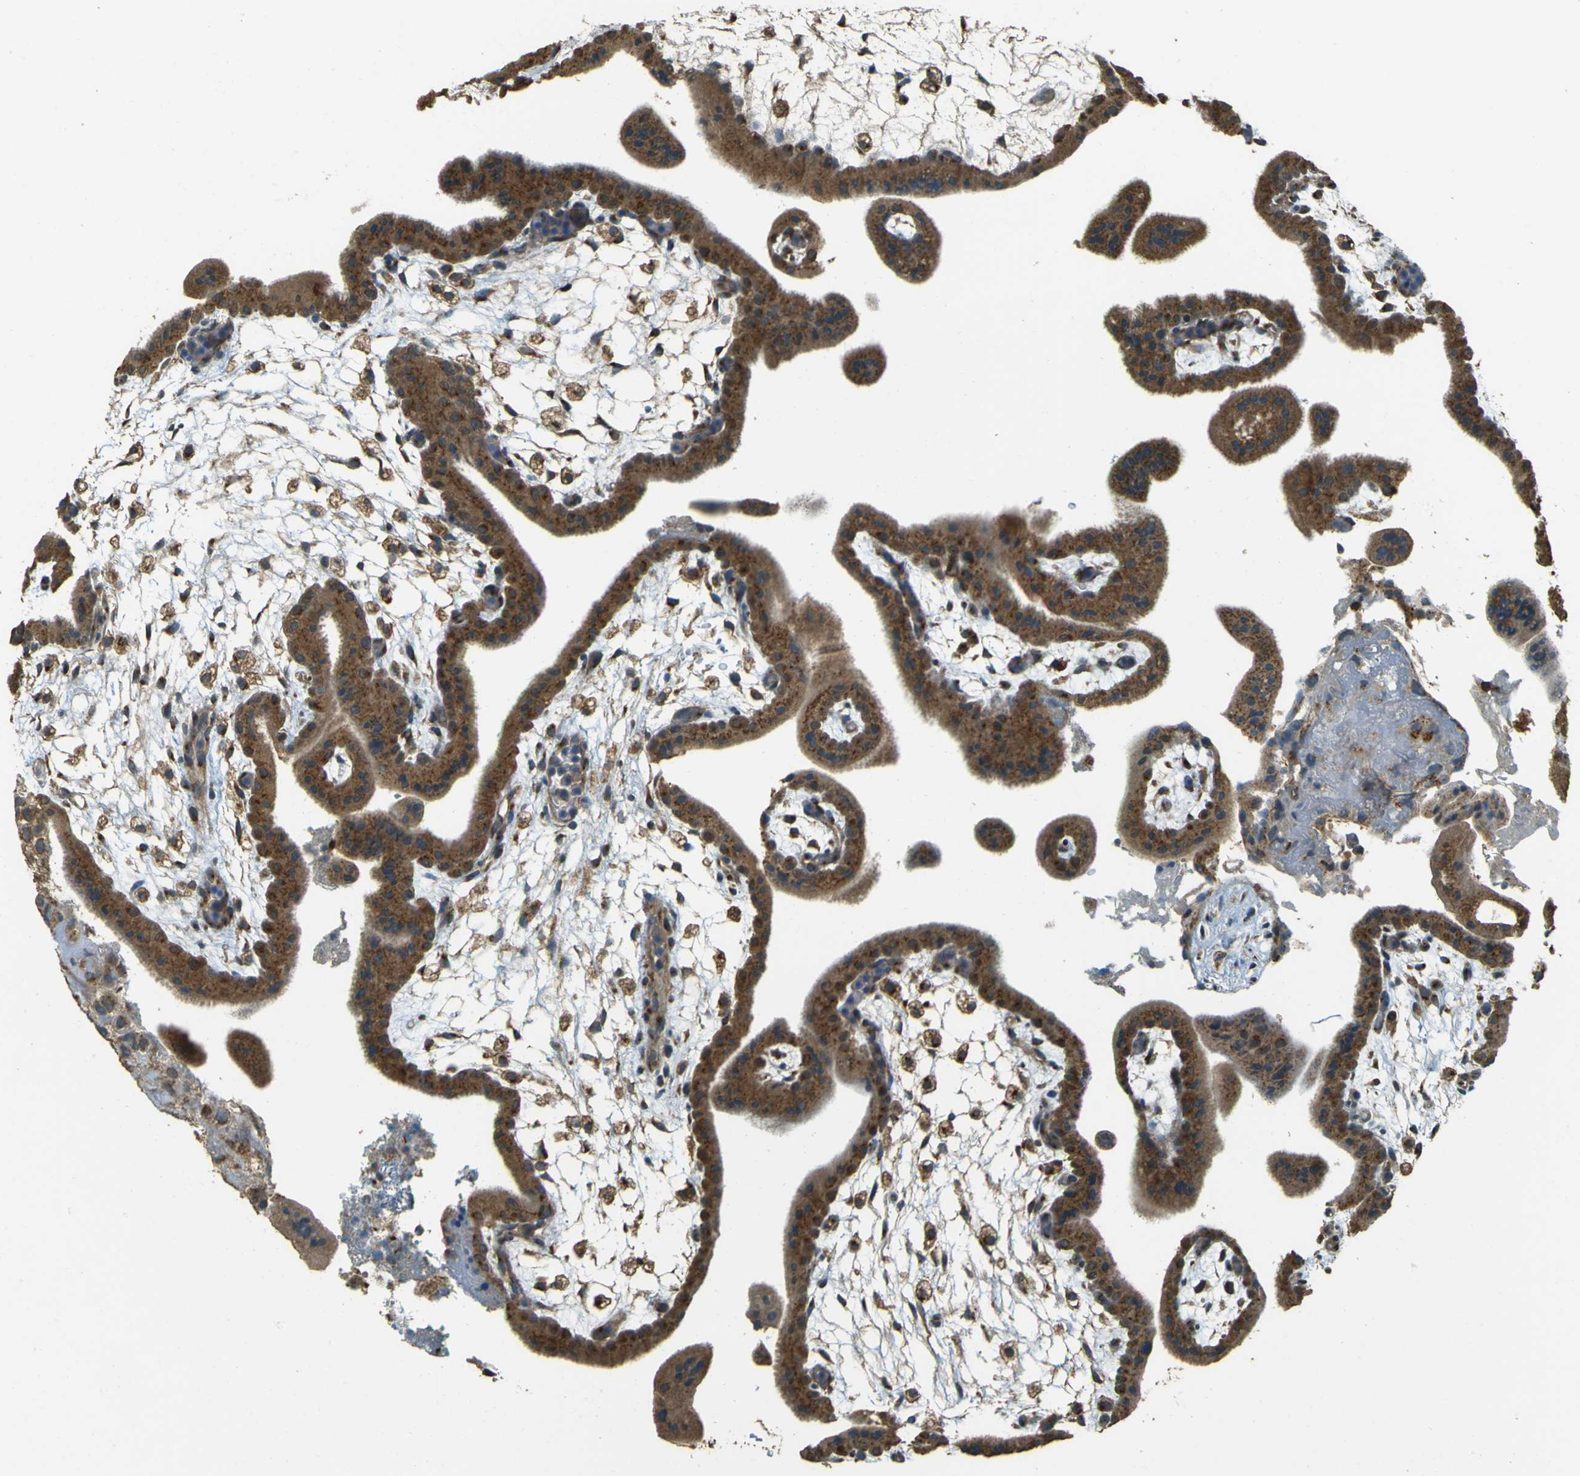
{"staining": {"intensity": "strong", "quantity": ">75%", "location": "cytoplasmic/membranous"}, "tissue": "placenta", "cell_type": "Decidual cells", "image_type": "normal", "snomed": [{"axis": "morphology", "description": "Normal tissue, NOS"}, {"axis": "topography", "description": "Placenta"}], "caption": "Placenta was stained to show a protein in brown. There is high levels of strong cytoplasmic/membranous expression in about >75% of decidual cells. Using DAB (3,3'-diaminobenzidine) (brown) and hematoxylin (blue) stains, captured at high magnification using brightfield microscopy.", "gene": "GOLGA1", "patient": {"sex": "female", "age": 35}}